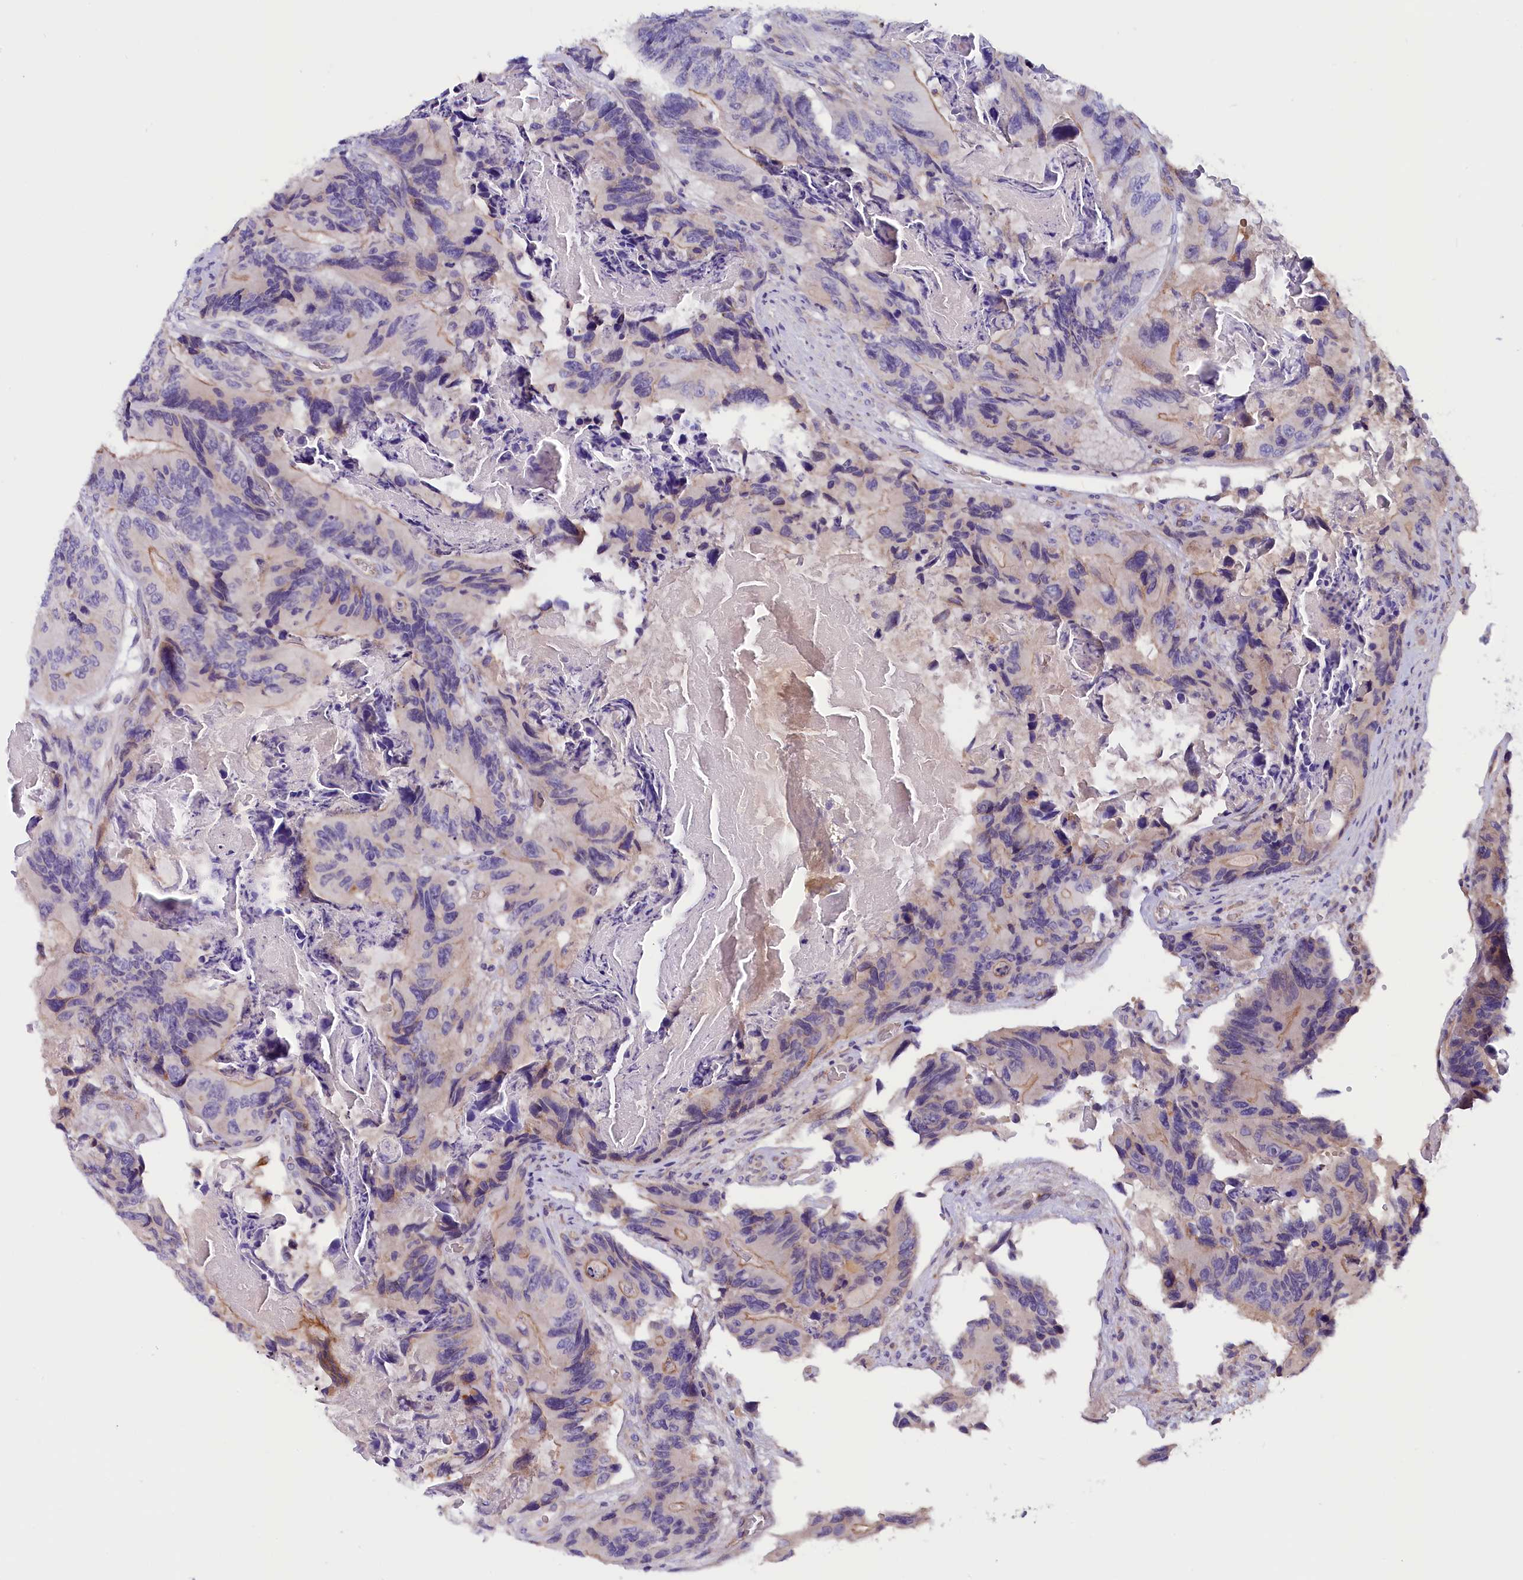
{"staining": {"intensity": "negative", "quantity": "none", "location": "none"}, "tissue": "colorectal cancer", "cell_type": "Tumor cells", "image_type": "cancer", "snomed": [{"axis": "morphology", "description": "Adenocarcinoma, NOS"}, {"axis": "topography", "description": "Colon"}], "caption": "This is an immunohistochemistry (IHC) image of colorectal cancer (adenocarcinoma). There is no positivity in tumor cells.", "gene": "CCDC32", "patient": {"sex": "male", "age": 84}}